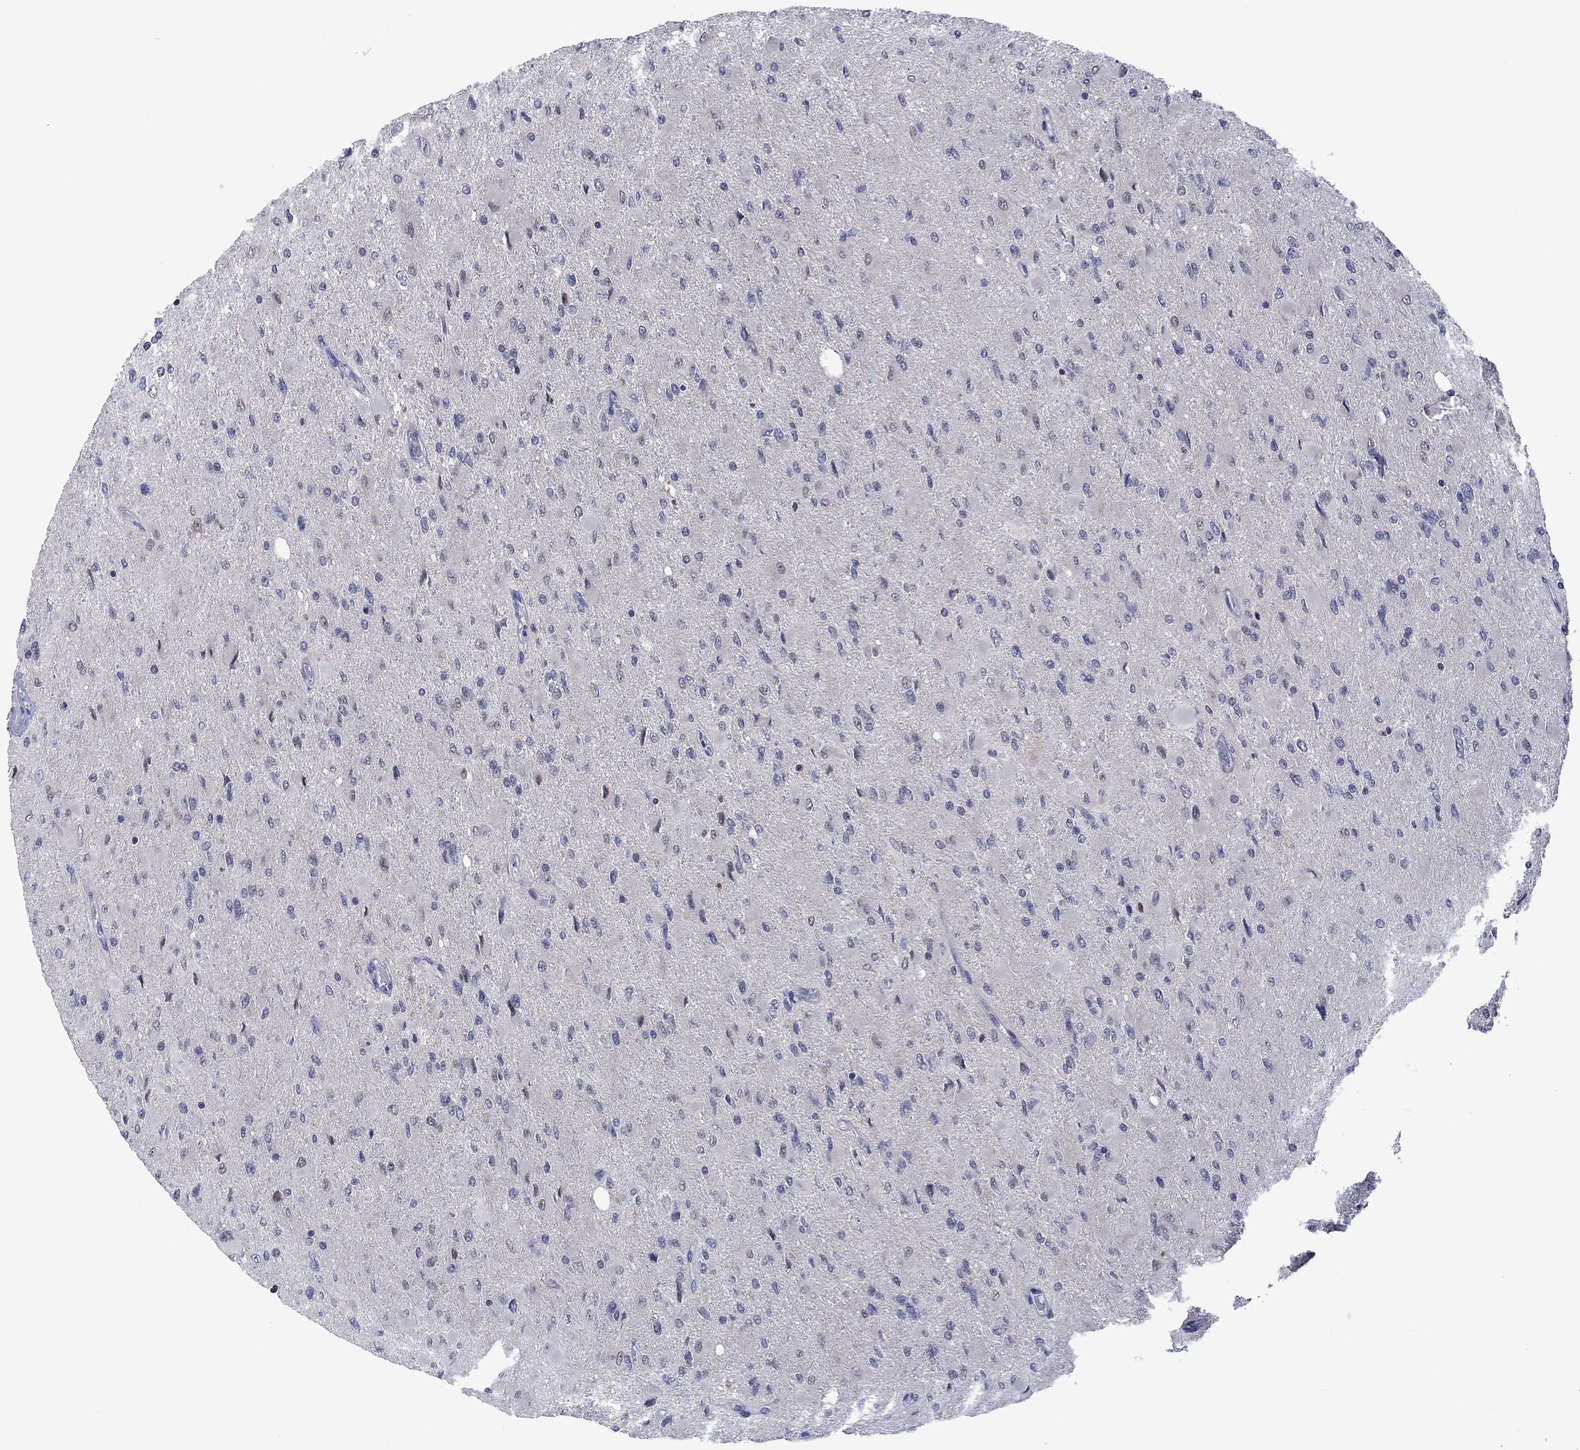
{"staining": {"intensity": "negative", "quantity": "none", "location": "none"}, "tissue": "glioma", "cell_type": "Tumor cells", "image_type": "cancer", "snomed": [{"axis": "morphology", "description": "Glioma, malignant, High grade"}, {"axis": "topography", "description": "Cerebral cortex"}], "caption": "Immunohistochemical staining of glioma demonstrates no significant staining in tumor cells.", "gene": "AGL", "patient": {"sex": "female", "age": 36}}